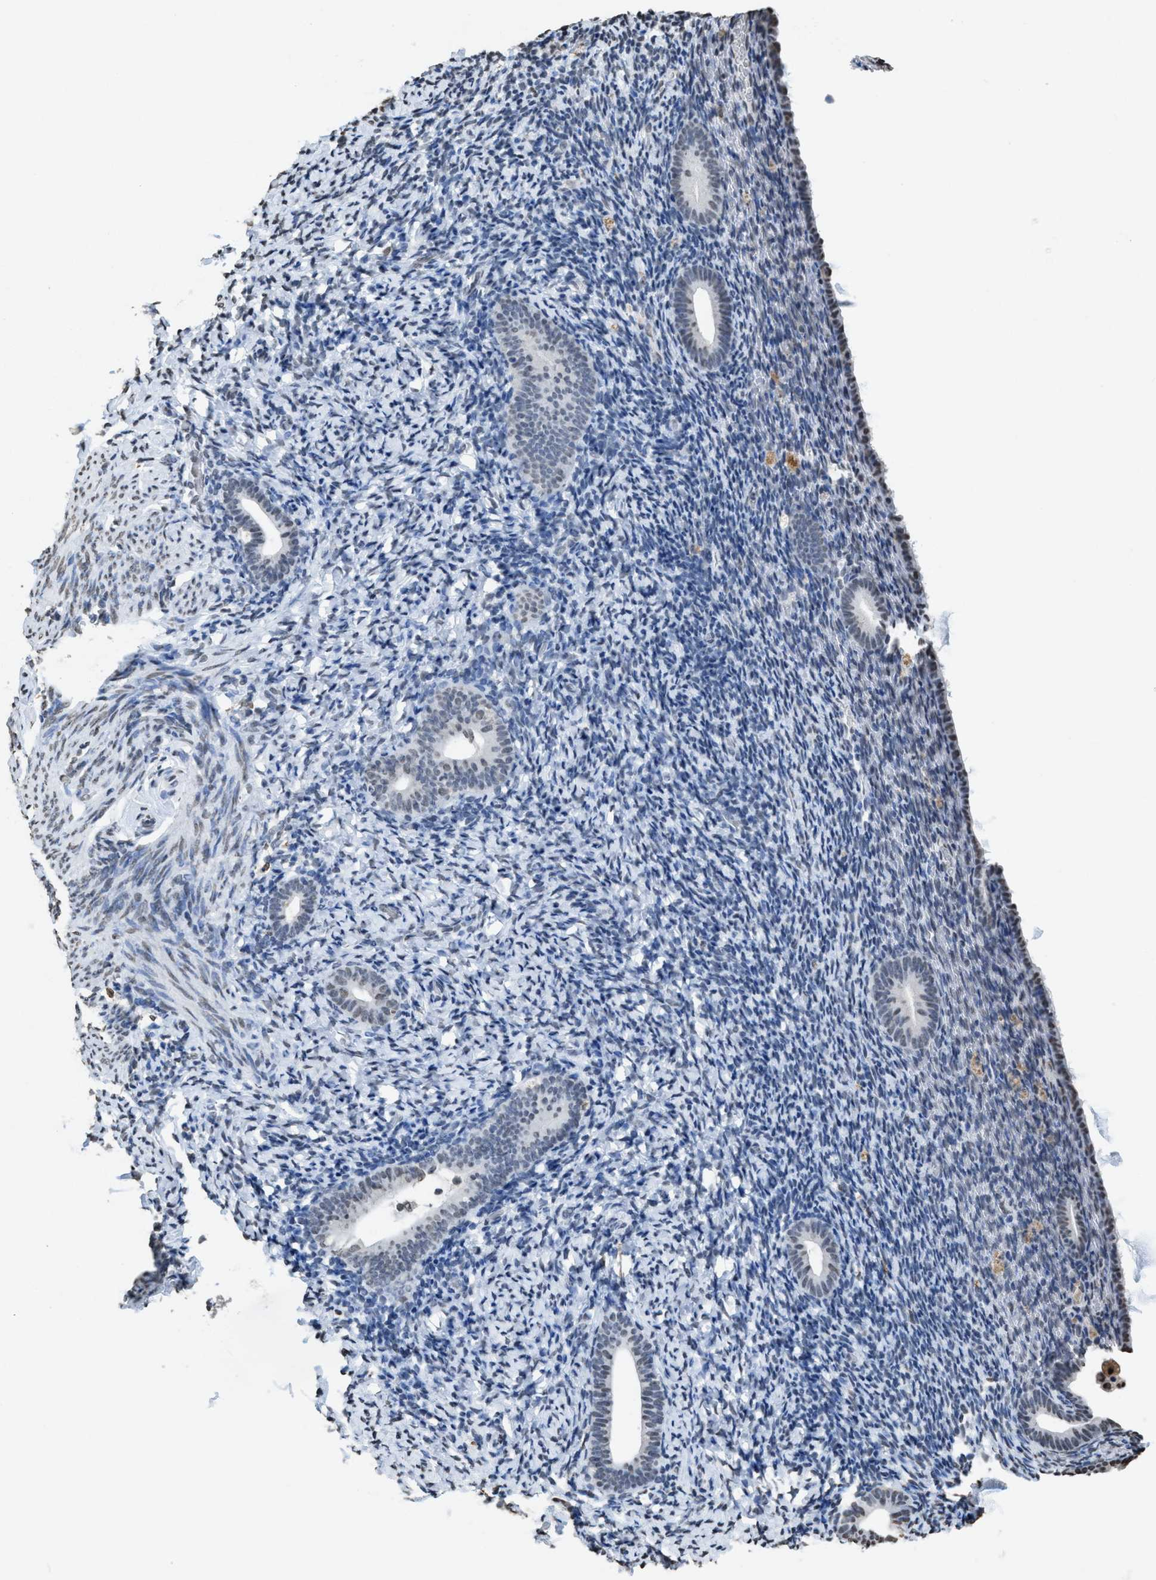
{"staining": {"intensity": "moderate", "quantity": "<25%", "location": "nuclear"}, "tissue": "endometrium", "cell_type": "Cells in endometrial stroma", "image_type": "normal", "snomed": [{"axis": "morphology", "description": "Normal tissue, NOS"}, {"axis": "topography", "description": "Endometrium"}], "caption": "A brown stain highlights moderate nuclear positivity of a protein in cells in endometrial stroma of unremarkable human endometrium.", "gene": "NUP88", "patient": {"sex": "female", "age": 51}}